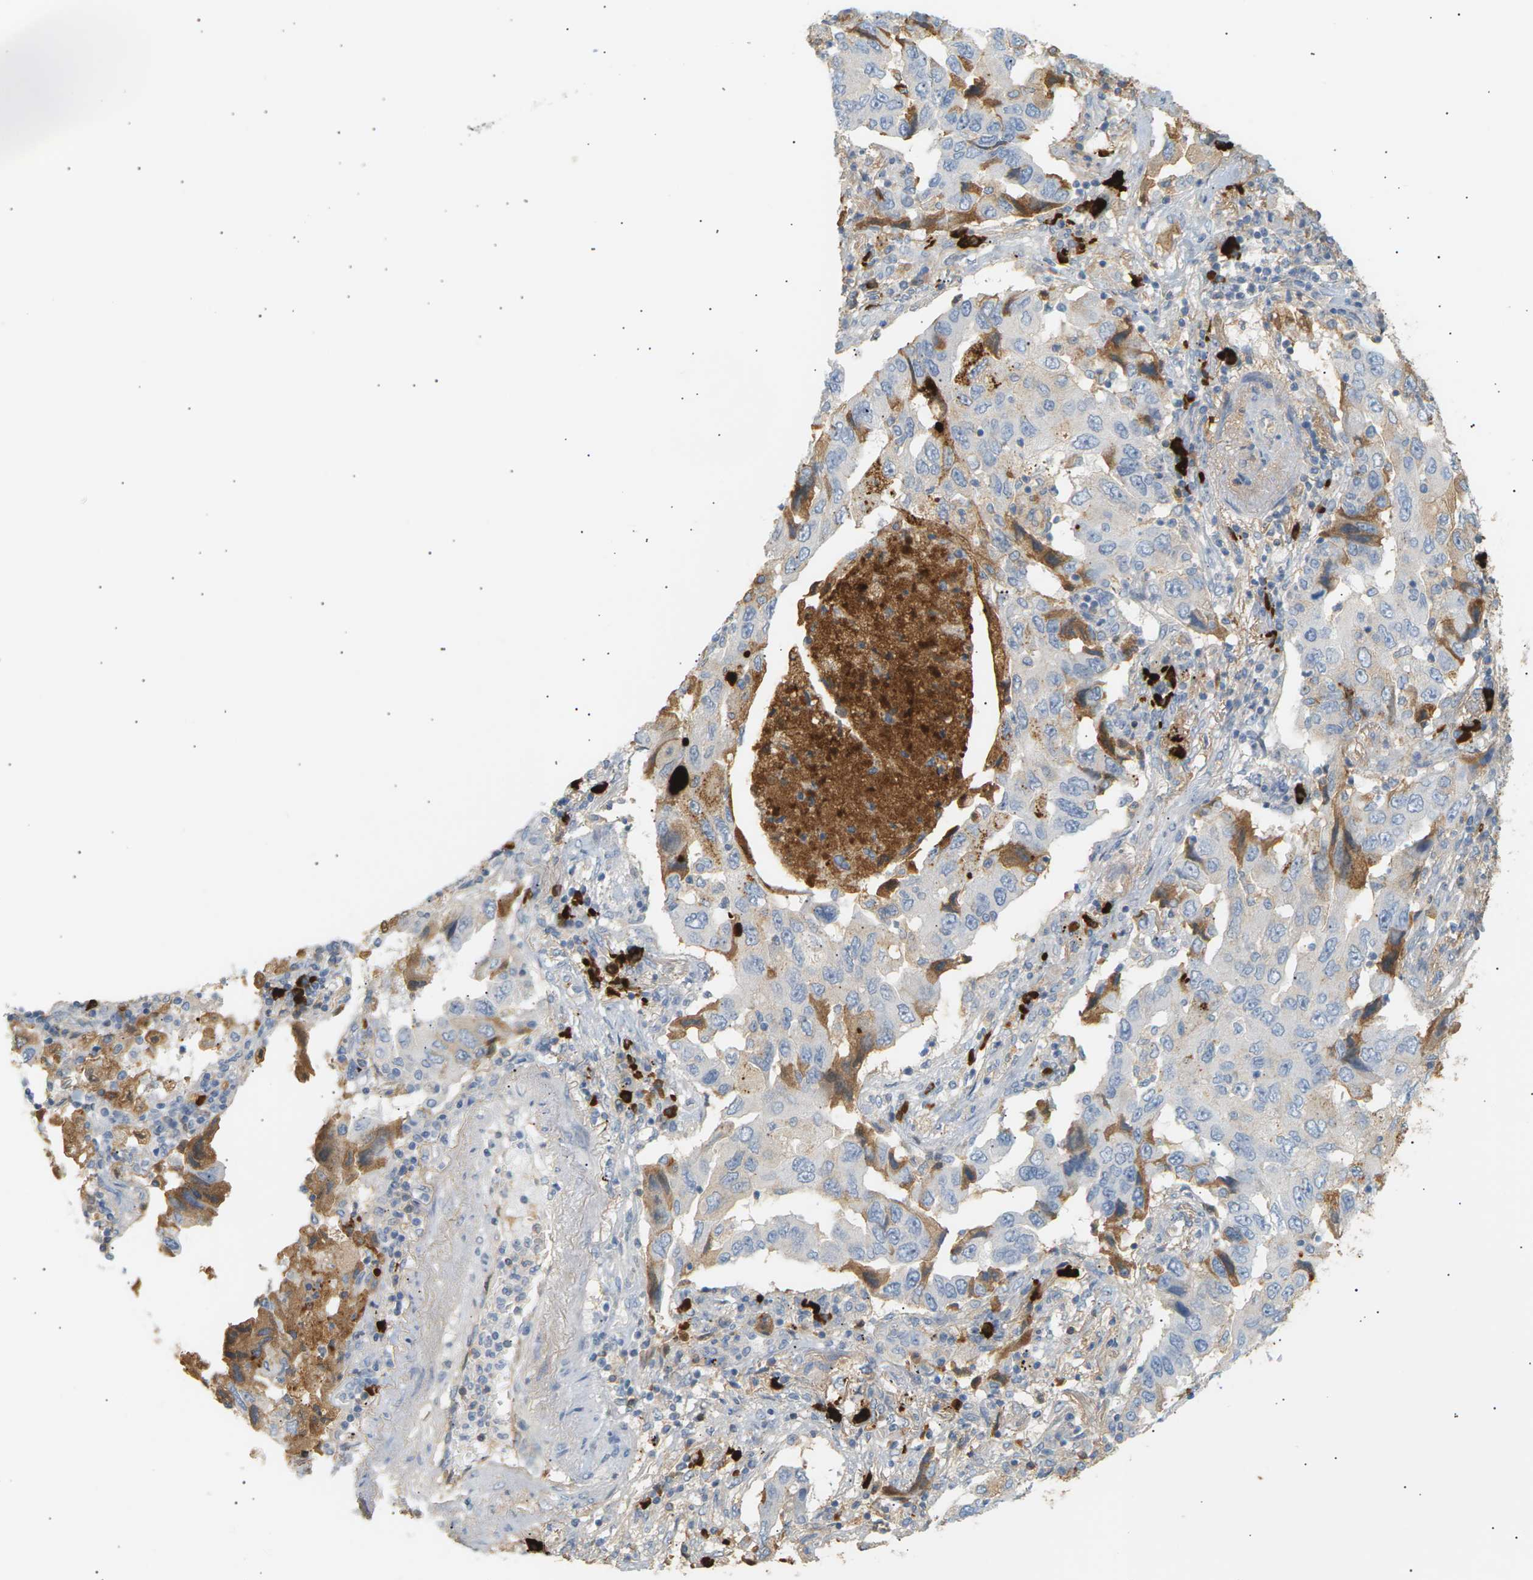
{"staining": {"intensity": "weak", "quantity": "<25%", "location": "cytoplasmic/membranous"}, "tissue": "lung cancer", "cell_type": "Tumor cells", "image_type": "cancer", "snomed": [{"axis": "morphology", "description": "Adenocarcinoma, NOS"}, {"axis": "topography", "description": "Lung"}], "caption": "The histopathology image shows no staining of tumor cells in lung cancer. The staining is performed using DAB (3,3'-diaminobenzidine) brown chromogen with nuclei counter-stained in using hematoxylin.", "gene": "IGLC3", "patient": {"sex": "female", "age": 65}}